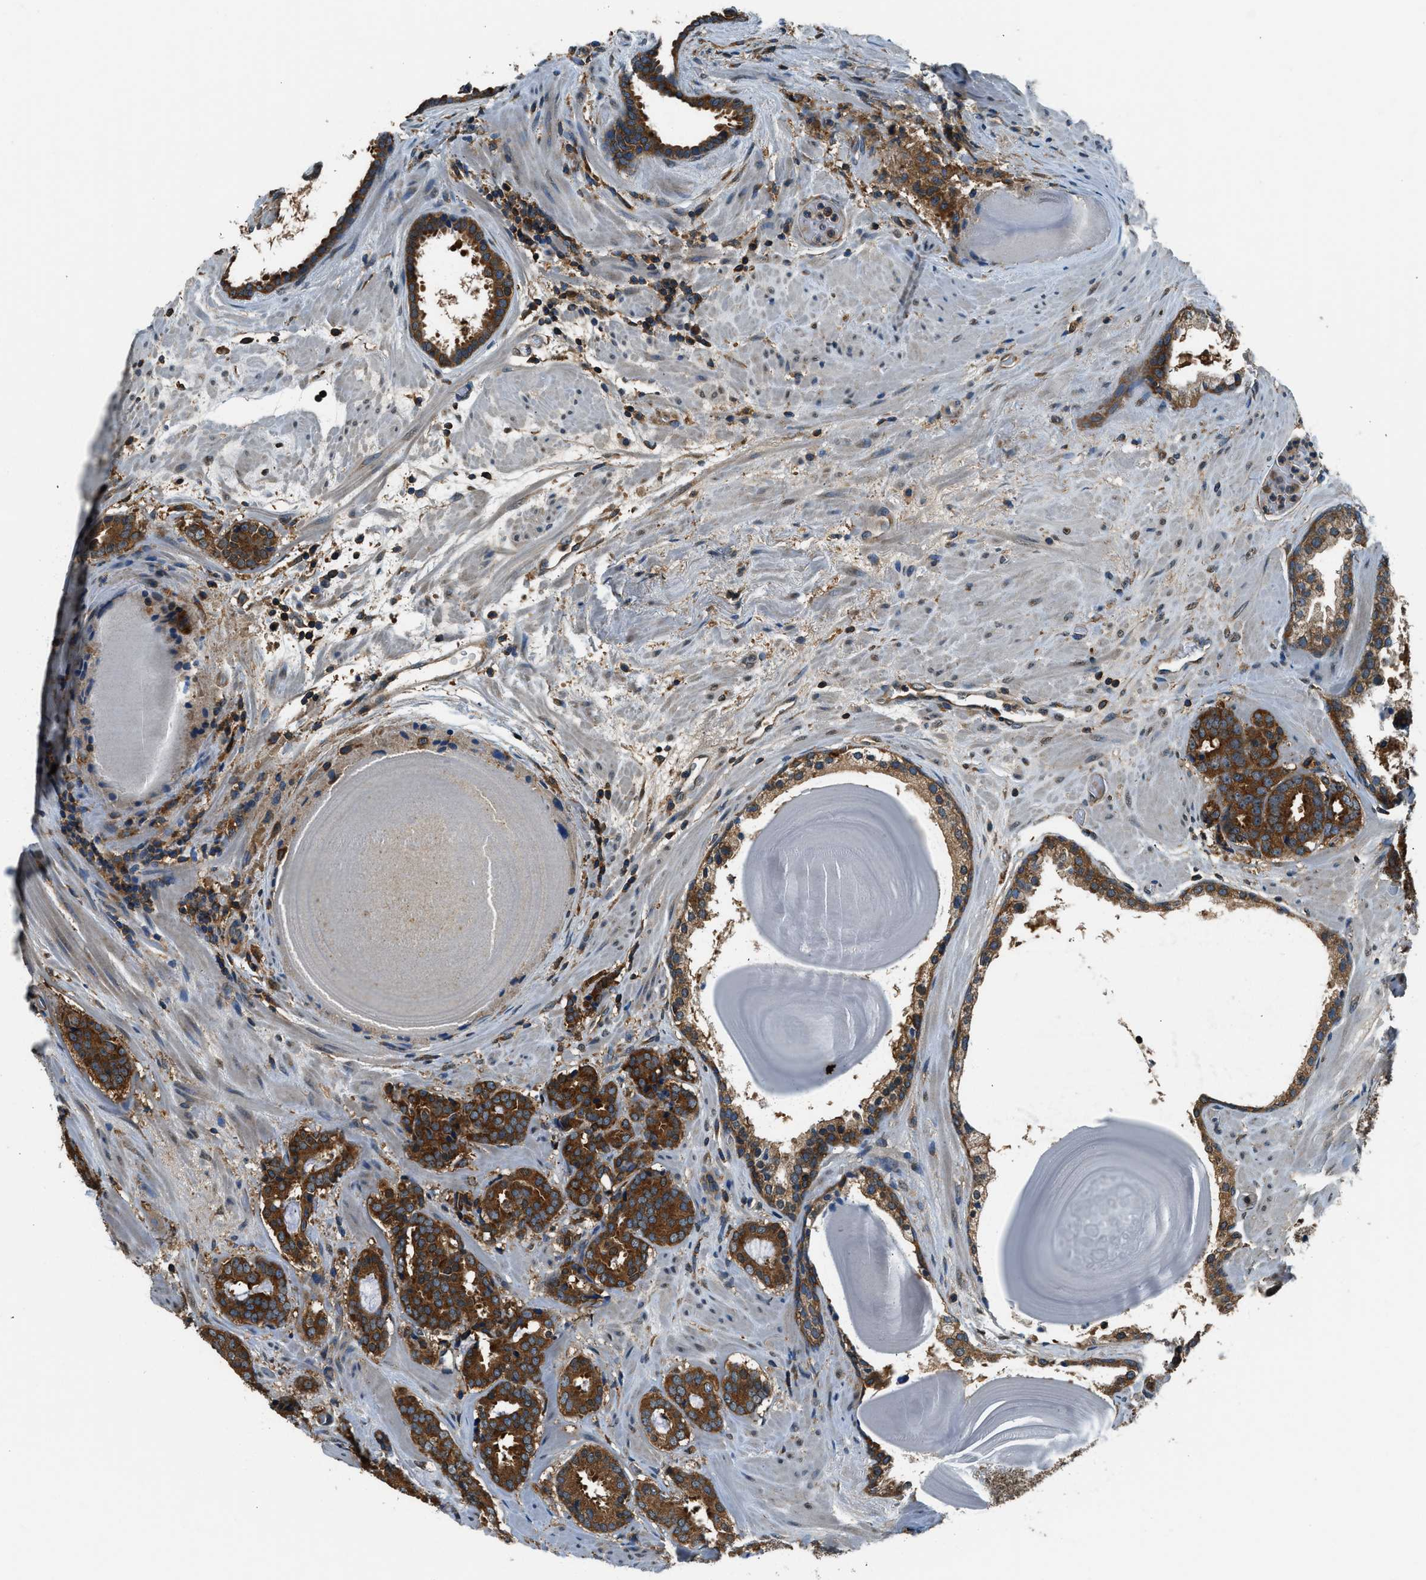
{"staining": {"intensity": "strong", "quantity": ">75%", "location": "cytoplasmic/membranous"}, "tissue": "prostate cancer", "cell_type": "Tumor cells", "image_type": "cancer", "snomed": [{"axis": "morphology", "description": "Adenocarcinoma, Low grade"}, {"axis": "topography", "description": "Prostate"}], "caption": "There is high levels of strong cytoplasmic/membranous expression in tumor cells of prostate adenocarcinoma (low-grade), as demonstrated by immunohistochemical staining (brown color).", "gene": "ARFGAP2", "patient": {"sex": "male", "age": 69}}